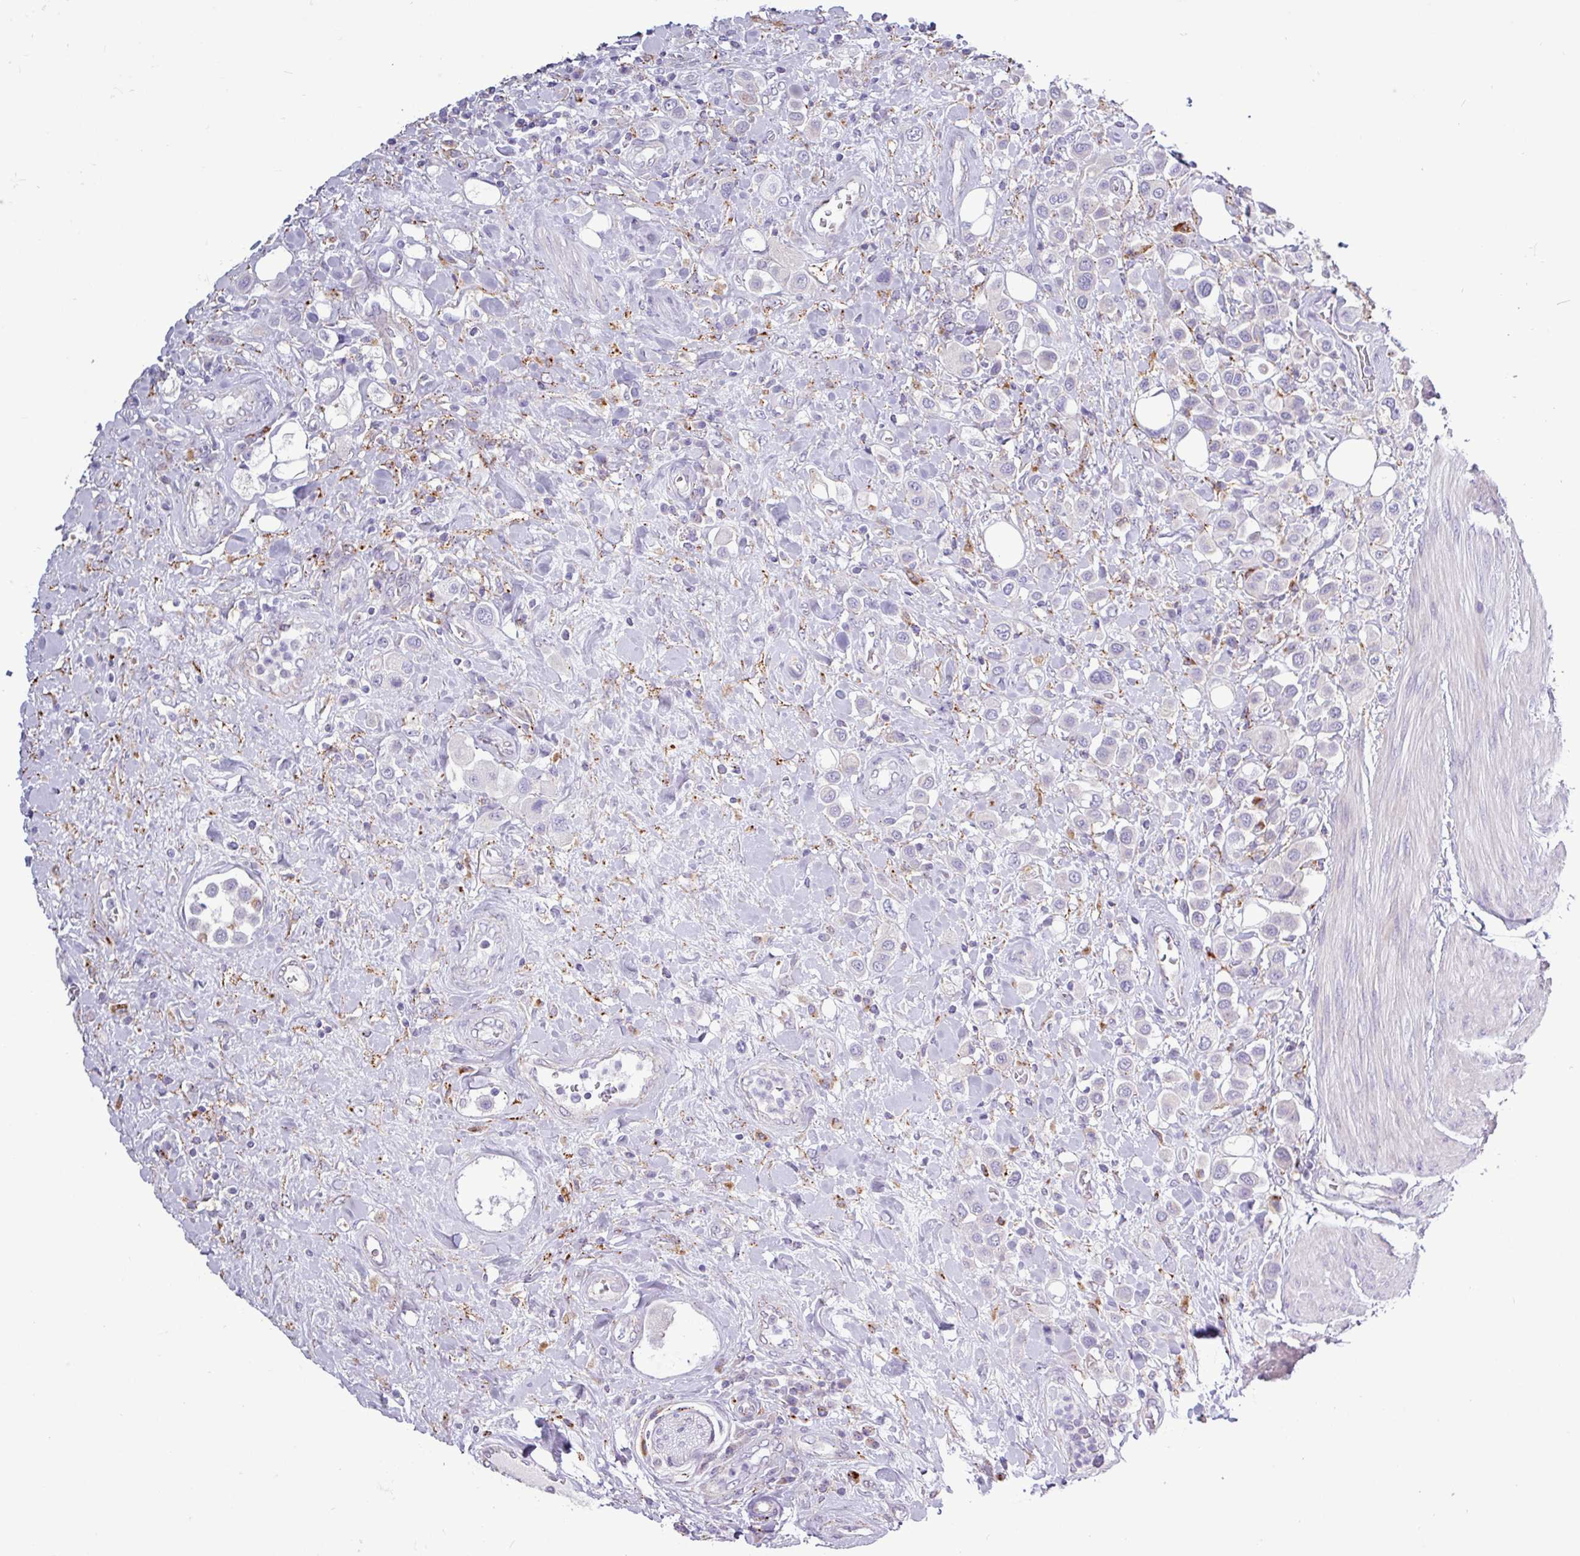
{"staining": {"intensity": "negative", "quantity": "none", "location": "none"}, "tissue": "urothelial cancer", "cell_type": "Tumor cells", "image_type": "cancer", "snomed": [{"axis": "morphology", "description": "Urothelial carcinoma, High grade"}, {"axis": "topography", "description": "Urinary bladder"}], "caption": "Immunohistochemistry of human high-grade urothelial carcinoma demonstrates no staining in tumor cells. (Stains: DAB (3,3'-diaminobenzidine) immunohistochemistry (IHC) with hematoxylin counter stain, Microscopy: brightfield microscopy at high magnification).", "gene": "AMIGO2", "patient": {"sex": "male", "age": 50}}